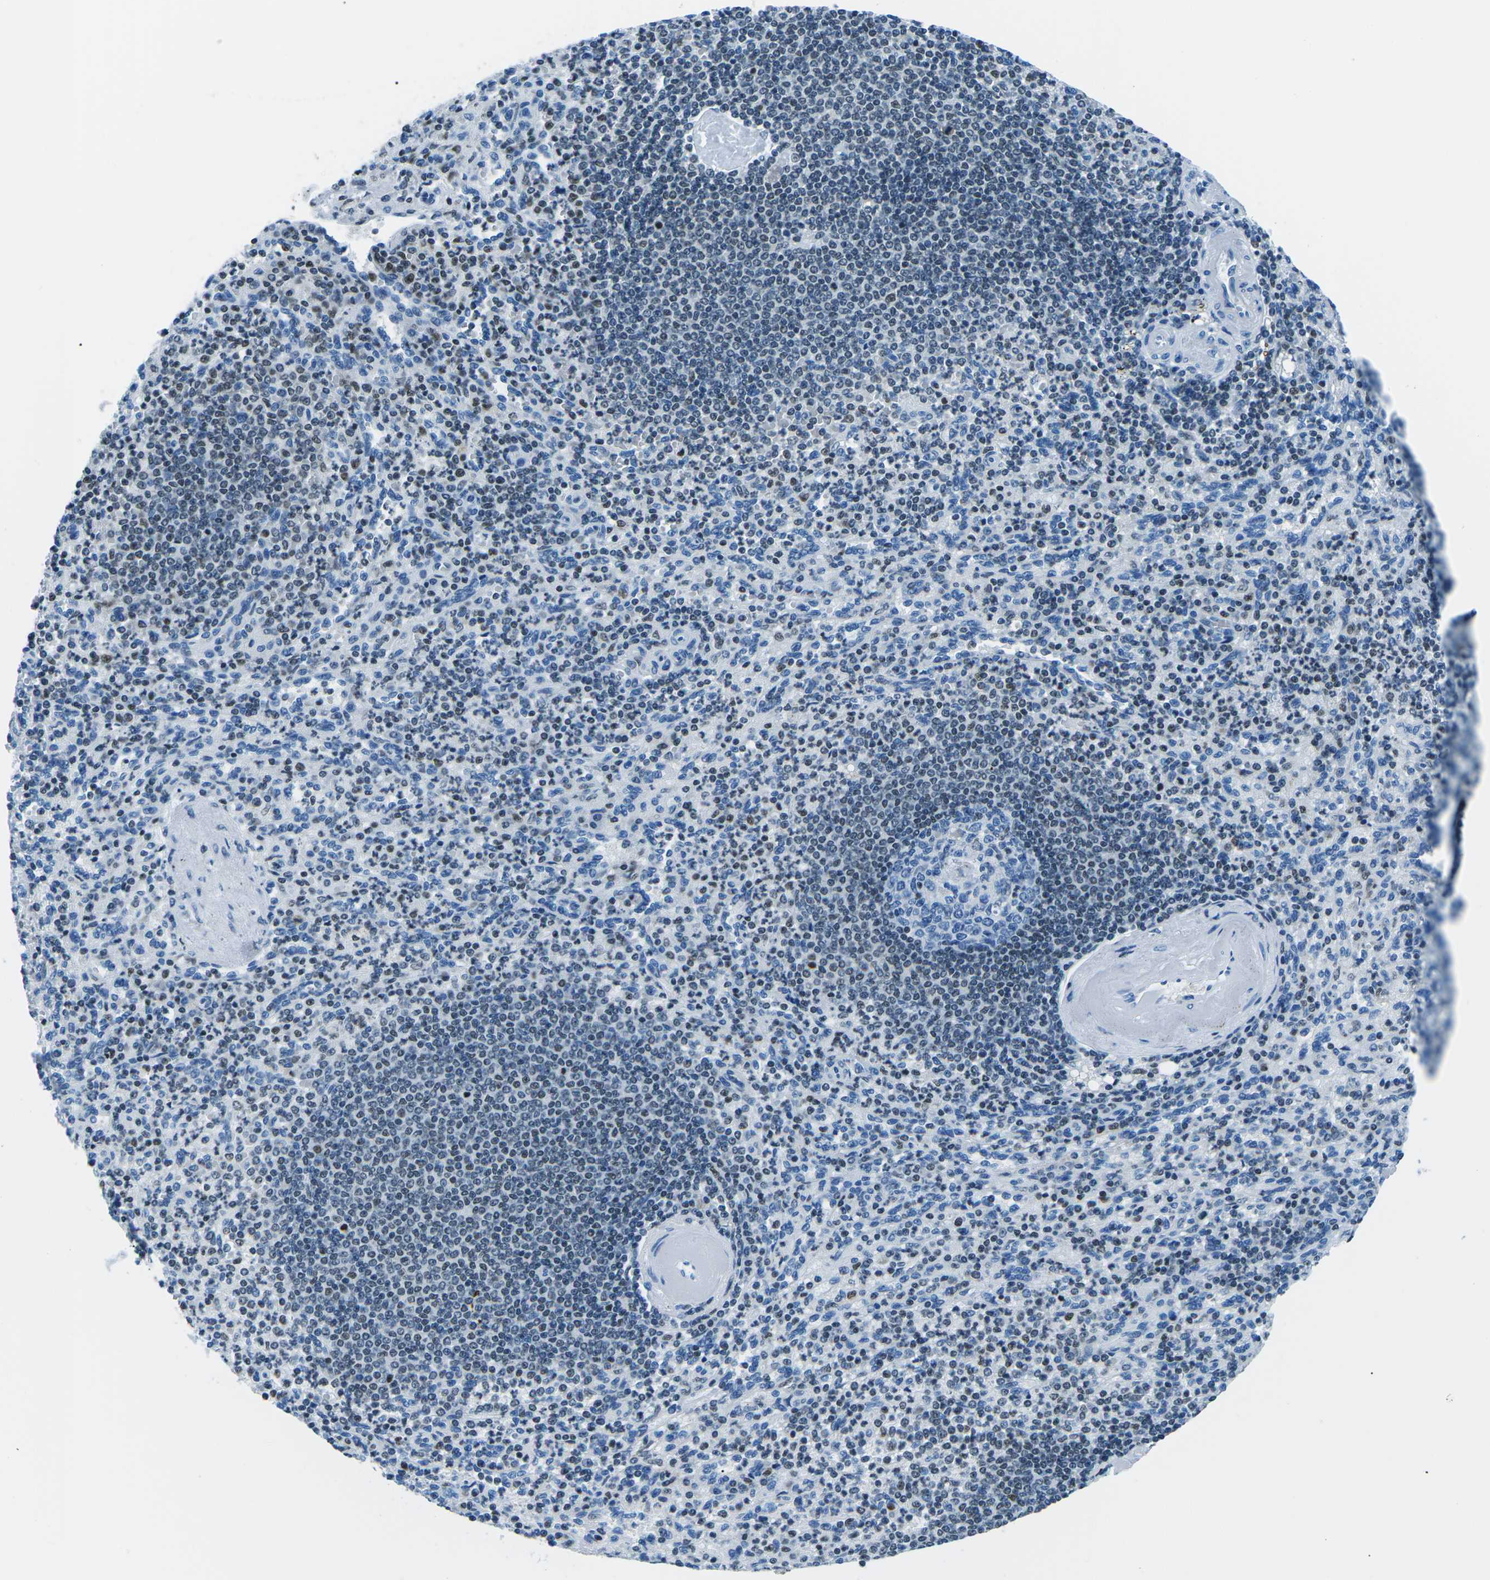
{"staining": {"intensity": "moderate", "quantity": "25%-75%", "location": "nuclear"}, "tissue": "spleen", "cell_type": "Cells in red pulp", "image_type": "normal", "snomed": [{"axis": "morphology", "description": "Normal tissue, NOS"}, {"axis": "topography", "description": "Spleen"}], "caption": "A brown stain shows moderate nuclear staining of a protein in cells in red pulp of unremarkable human spleen. (brown staining indicates protein expression, while blue staining denotes nuclei).", "gene": "CELF2", "patient": {"sex": "female", "age": 74}}